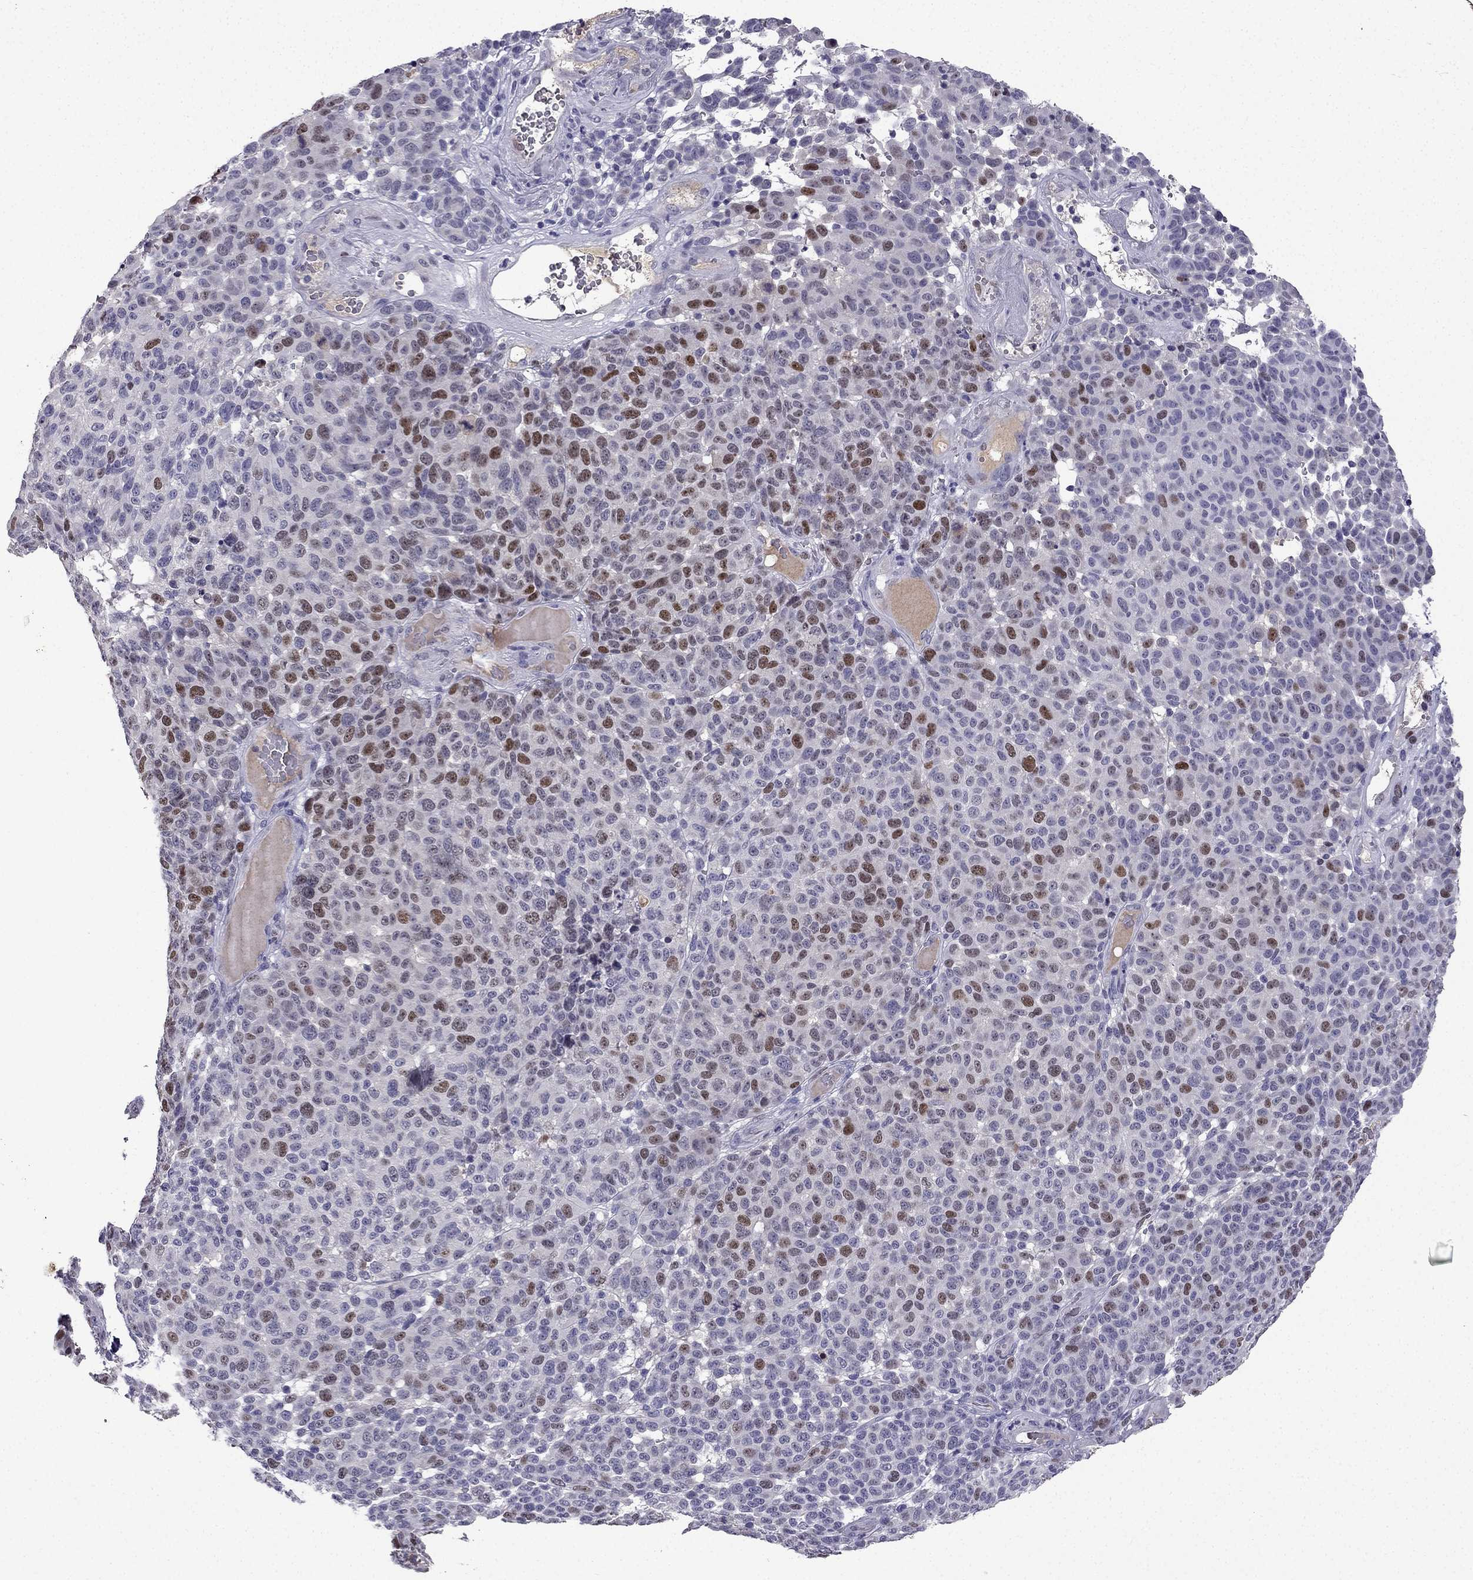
{"staining": {"intensity": "strong", "quantity": "<25%", "location": "nuclear"}, "tissue": "melanoma", "cell_type": "Tumor cells", "image_type": "cancer", "snomed": [{"axis": "morphology", "description": "Malignant melanoma, NOS"}, {"axis": "topography", "description": "Skin"}], "caption": "A micrograph of human malignant melanoma stained for a protein reveals strong nuclear brown staining in tumor cells.", "gene": "UHRF1", "patient": {"sex": "male", "age": 59}}